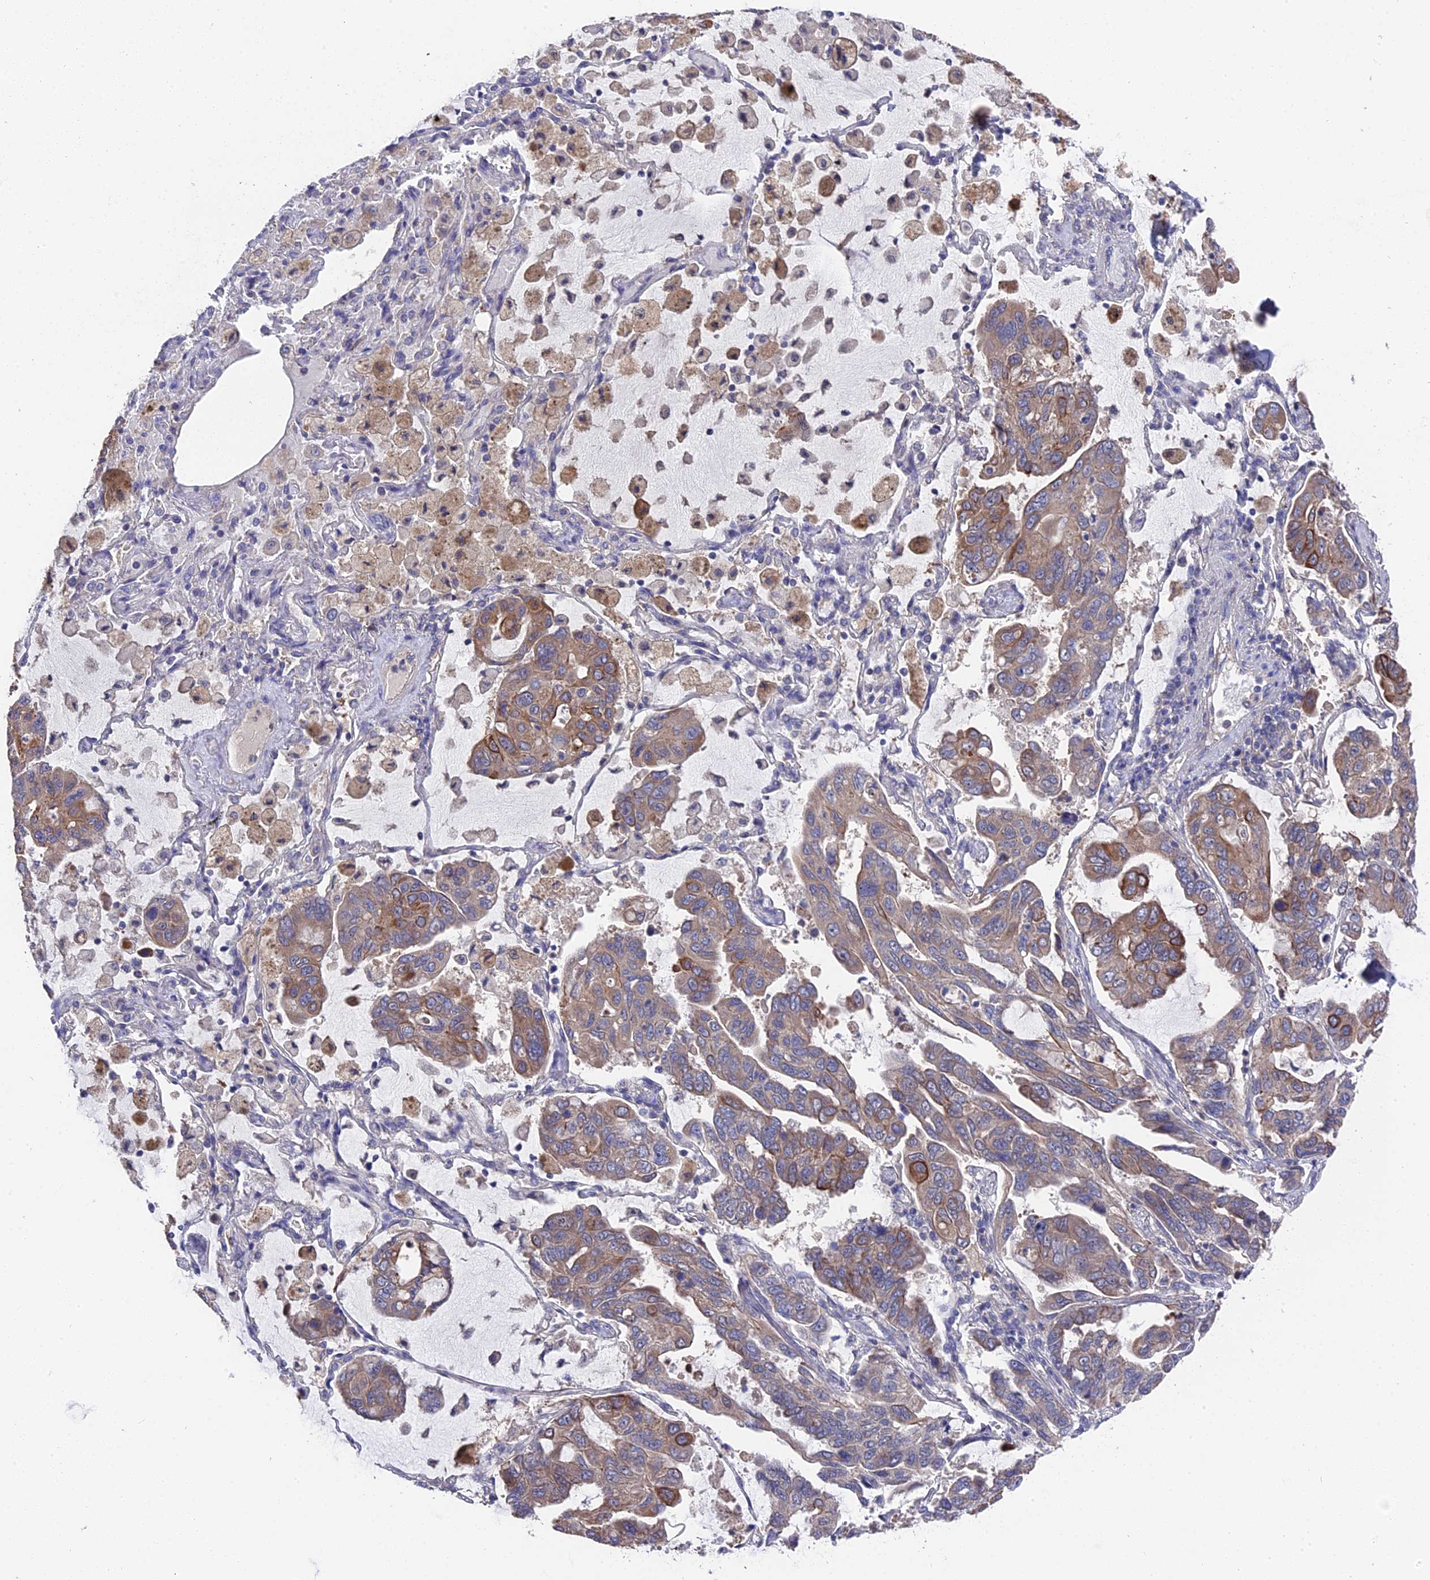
{"staining": {"intensity": "moderate", "quantity": "25%-75%", "location": "cytoplasmic/membranous"}, "tissue": "lung cancer", "cell_type": "Tumor cells", "image_type": "cancer", "snomed": [{"axis": "morphology", "description": "Adenocarcinoma, NOS"}, {"axis": "topography", "description": "Lung"}], "caption": "Adenocarcinoma (lung) stained for a protein reveals moderate cytoplasmic/membranous positivity in tumor cells. The protein of interest is shown in brown color, while the nuclei are stained blue.", "gene": "ZCCHC2", "patient": {"sex": "male", "age": 64}}